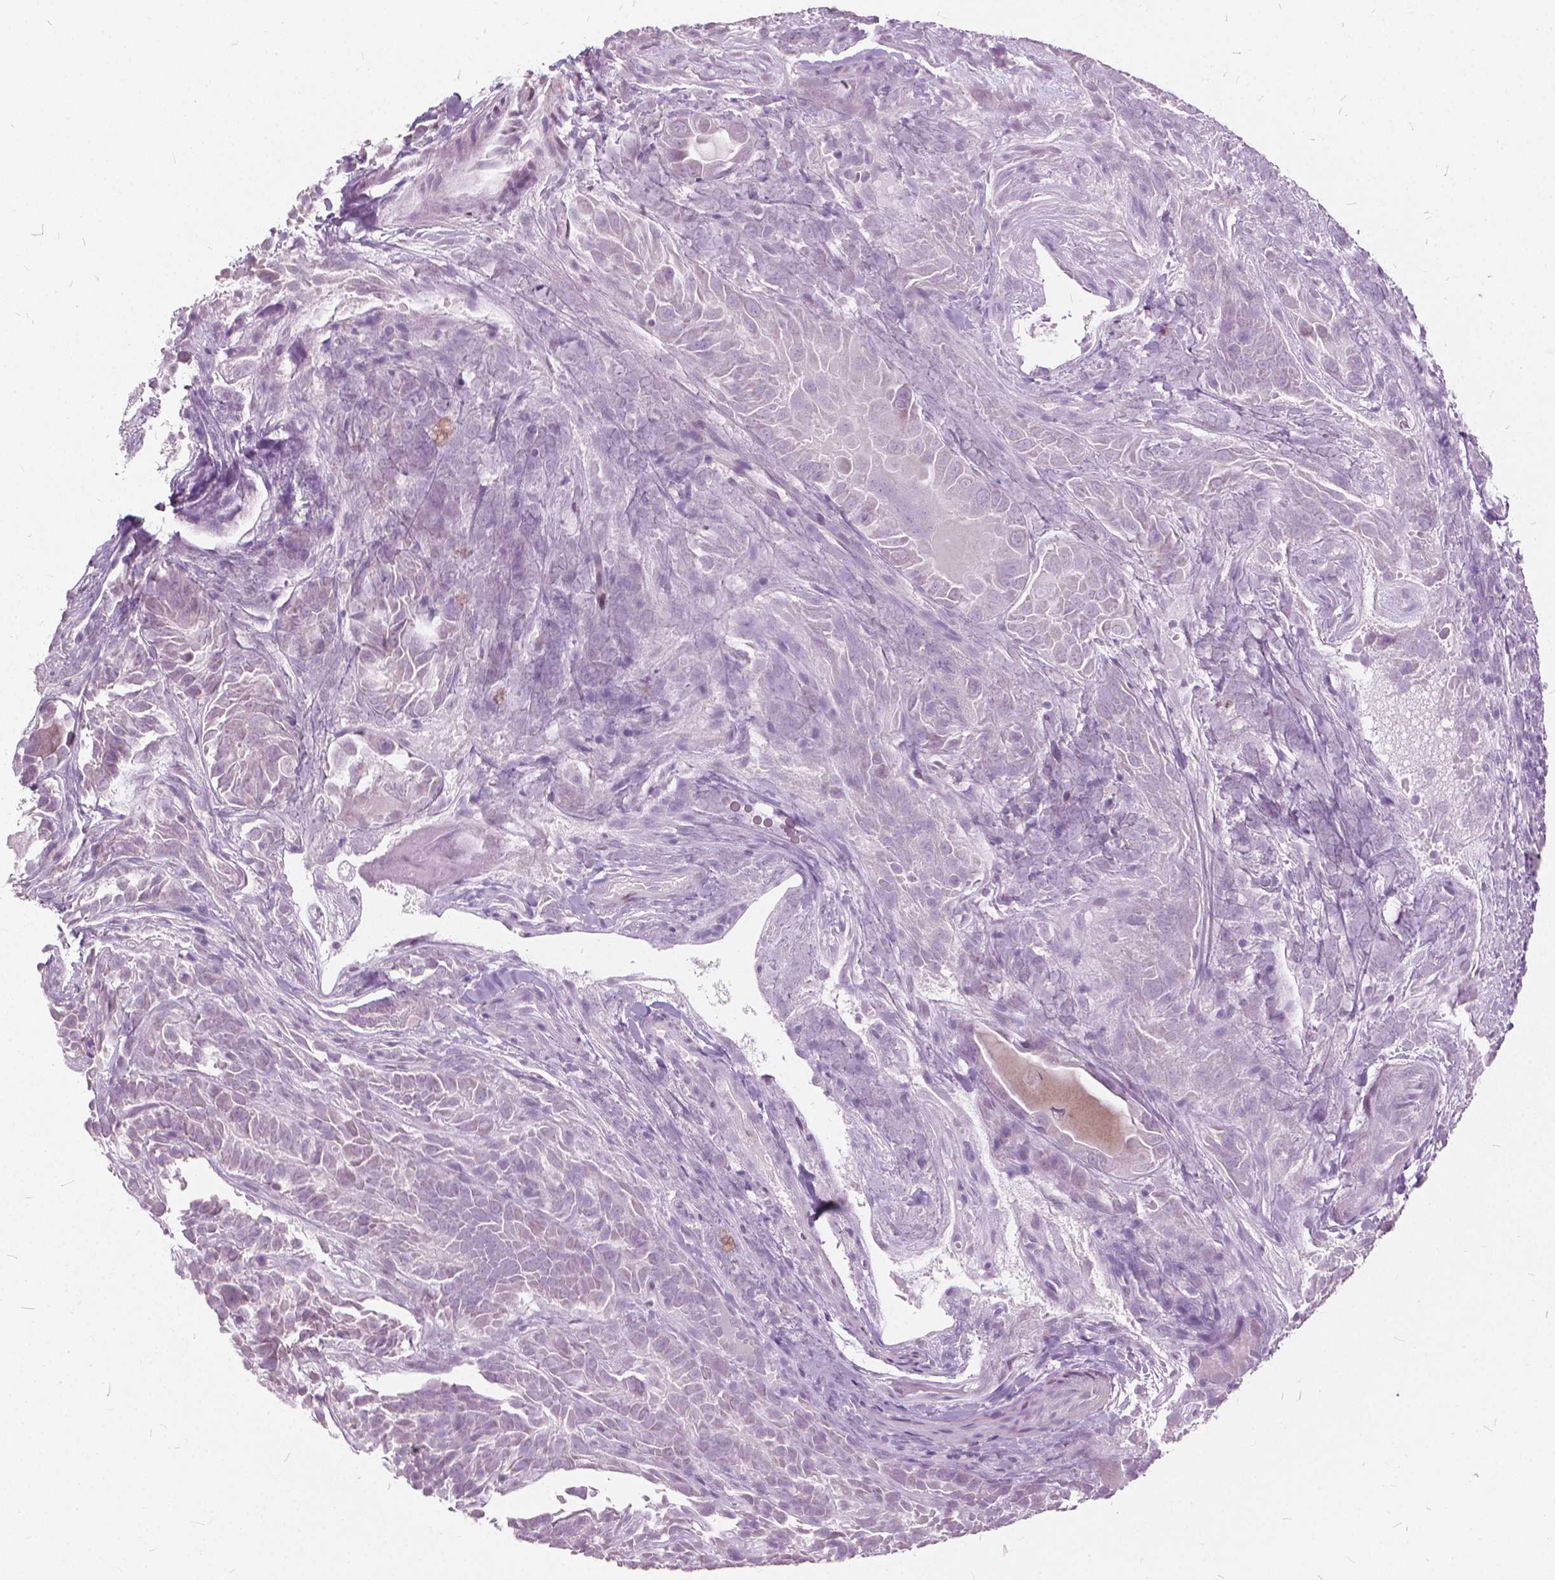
{"staining": {"intensity": "negative", "quantity": "none", "location": "none"}, "tissue": "thyroid cancer", "cell_type": "Tumor cells", "image_type": "cancer", "snomed": [{"axis": "morphology", "description": "Papillary adenocarcinoma, NOS"}, {"axis": "topography", "description": "Thyroid gland"}], "caption": "Immunohistochemistry (IHC) image of thyroid cancer stained for a protein (brown), which shows no expression in tumor cells.", "gene": "STAT5B", "patient": {"sex": "female", "age": 37}}